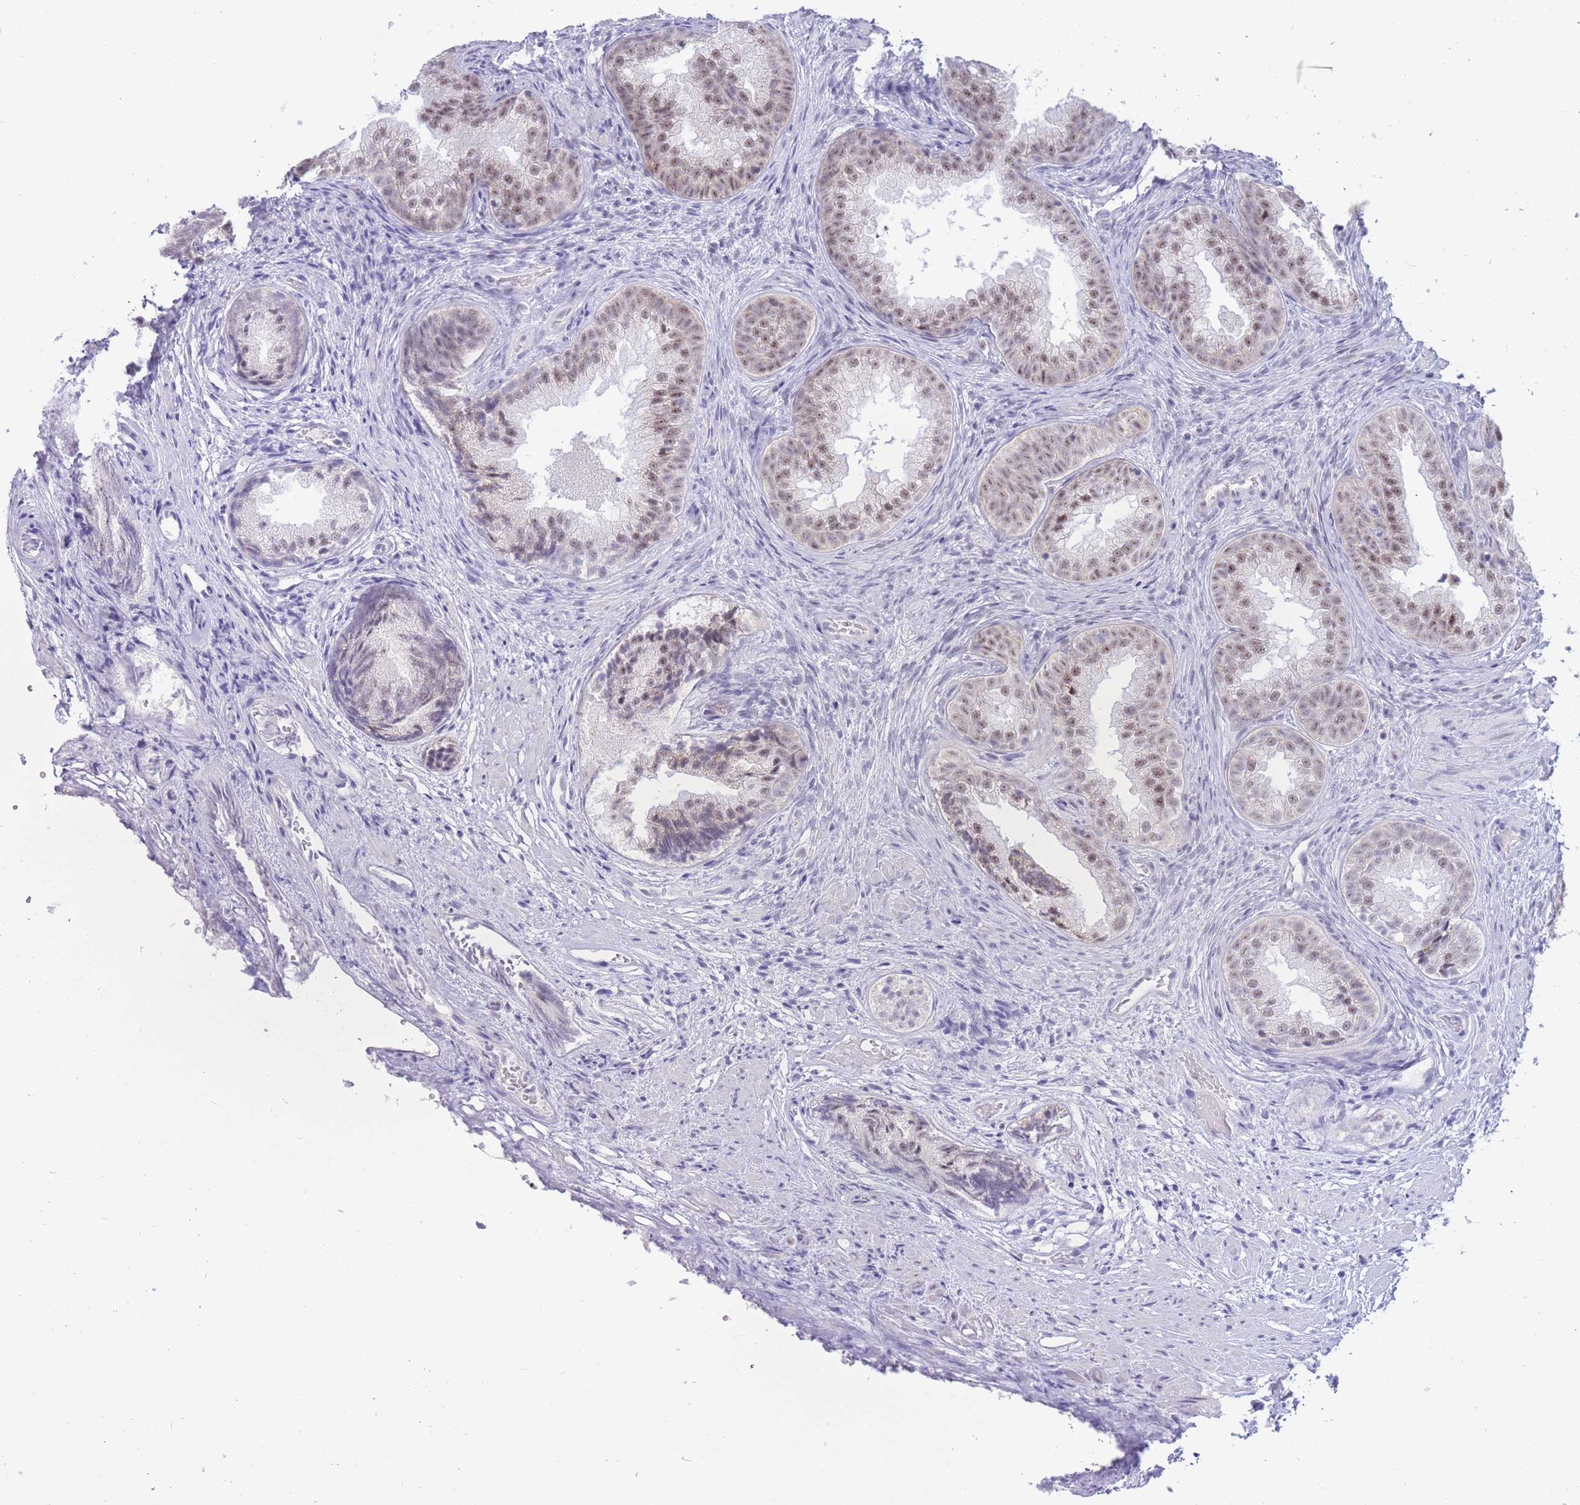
{"staining": {"intensity": "weak", "quantity": "25%-75%", "location": "nuclear"}, "tissue": "prostate", "cell_type": "Glandular cells", "image_type": "normal", "snomed": [{"axis": "morphology", "description": "Normal tissue, NOS"}, {"axis": "topography", "description": "Prostate"}], "caption": "DAB (3,3'-diaminobenzidine) immunohistochemical staining of benign prostate demonstrates weak nuclear protein positivity in approximately 25%-75% of glandular cells. Using DAB (3,3'-diaminobenzidine) (brown) and hematoxylin (blue) stains, captured at high magnification using brightfield microscopy.", "gene": "CYP2B6", "patient": {"sex": "male", "age": 76}}